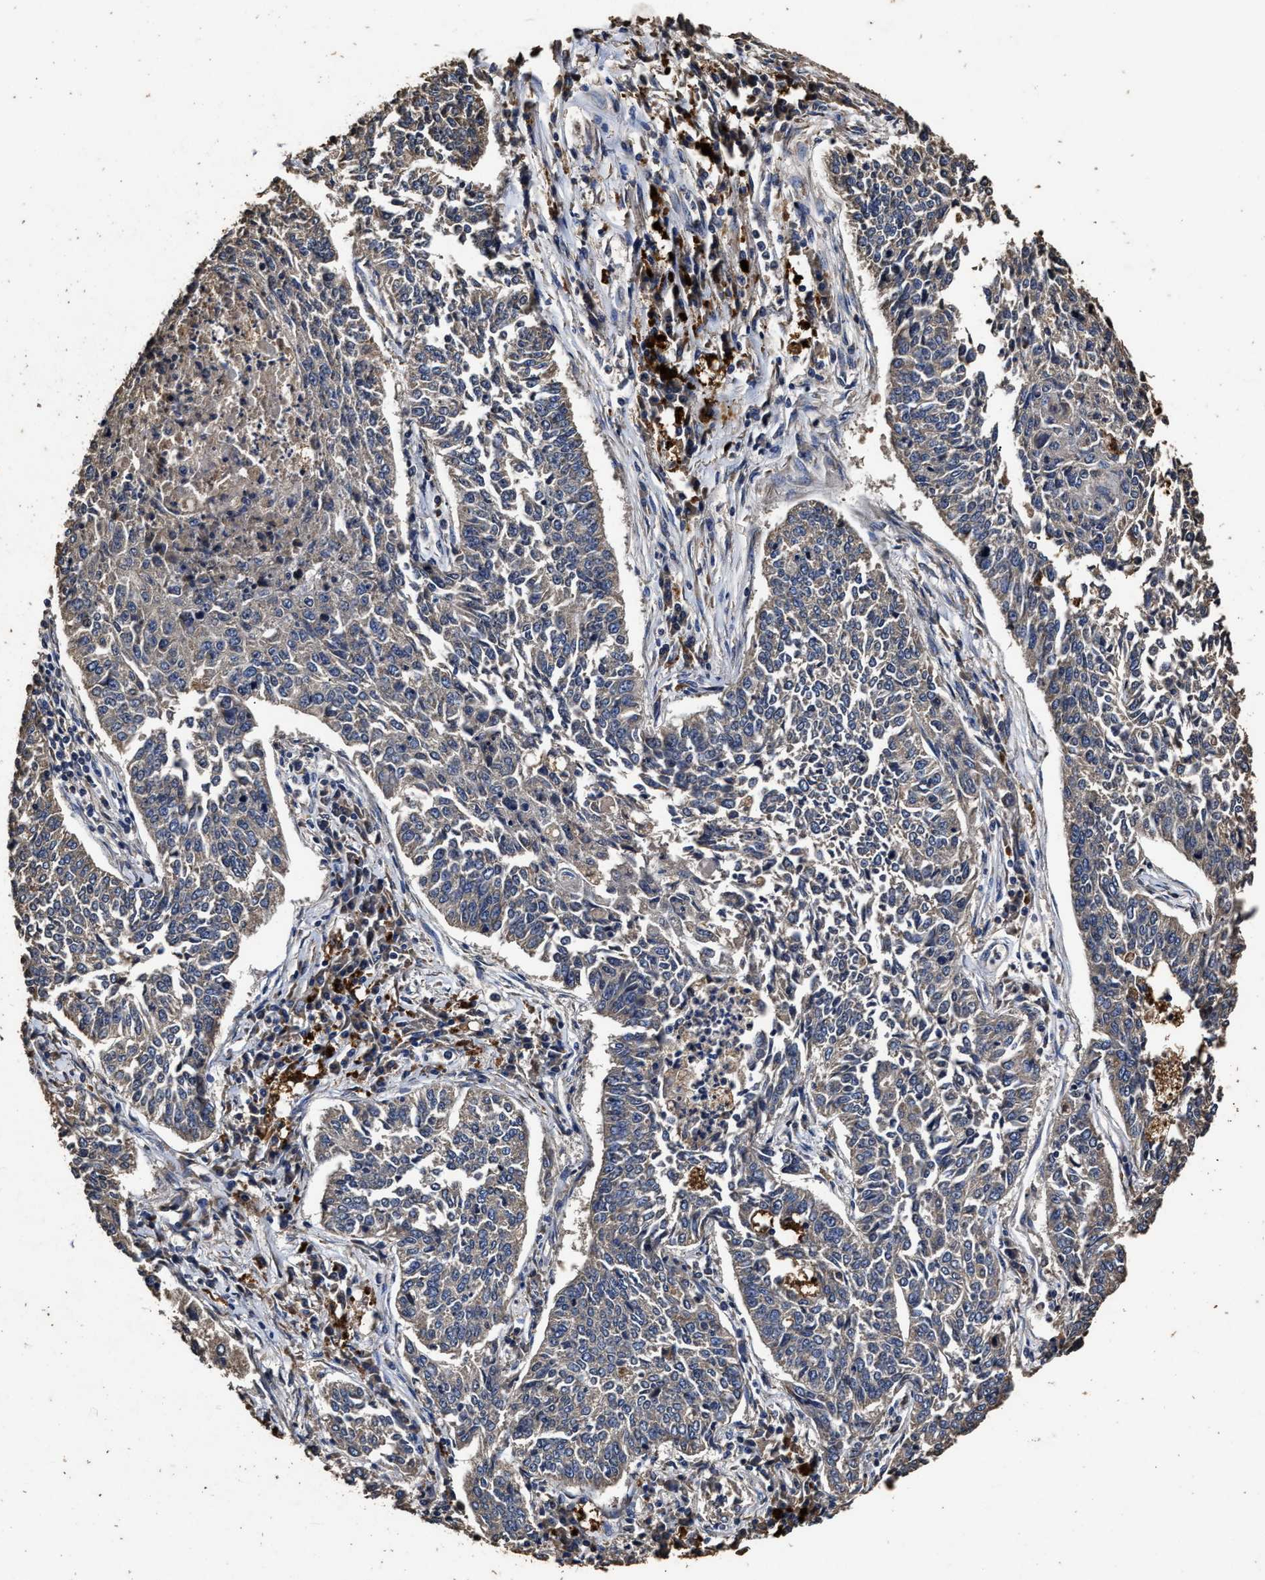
{"staining": {"intensity": "weak", "quantity": "<25%", "location": "cytoplasmic/membranous"}, "tissue": "lung cancer", "cell_type": "Tumor cells", "image_type": "cancer", "snomed": [{"axis": "morphology", "description": "Normal tissue, NOS"}, {"axis": "morphology", "description": "Squamous cell carcinoma, NOS"}, {"axis": "topography", "description": "Cartilage tissue"}, {"axis": "topography", "description": "Bronchus"}, {"axis": "topography", "description": "Lung"}], "caption": "There is no significant expression in tumor cells of lung squamous cell carcinoma.", "gene": "PPM1K", "patient": {"sex": "female", "age": 49}}